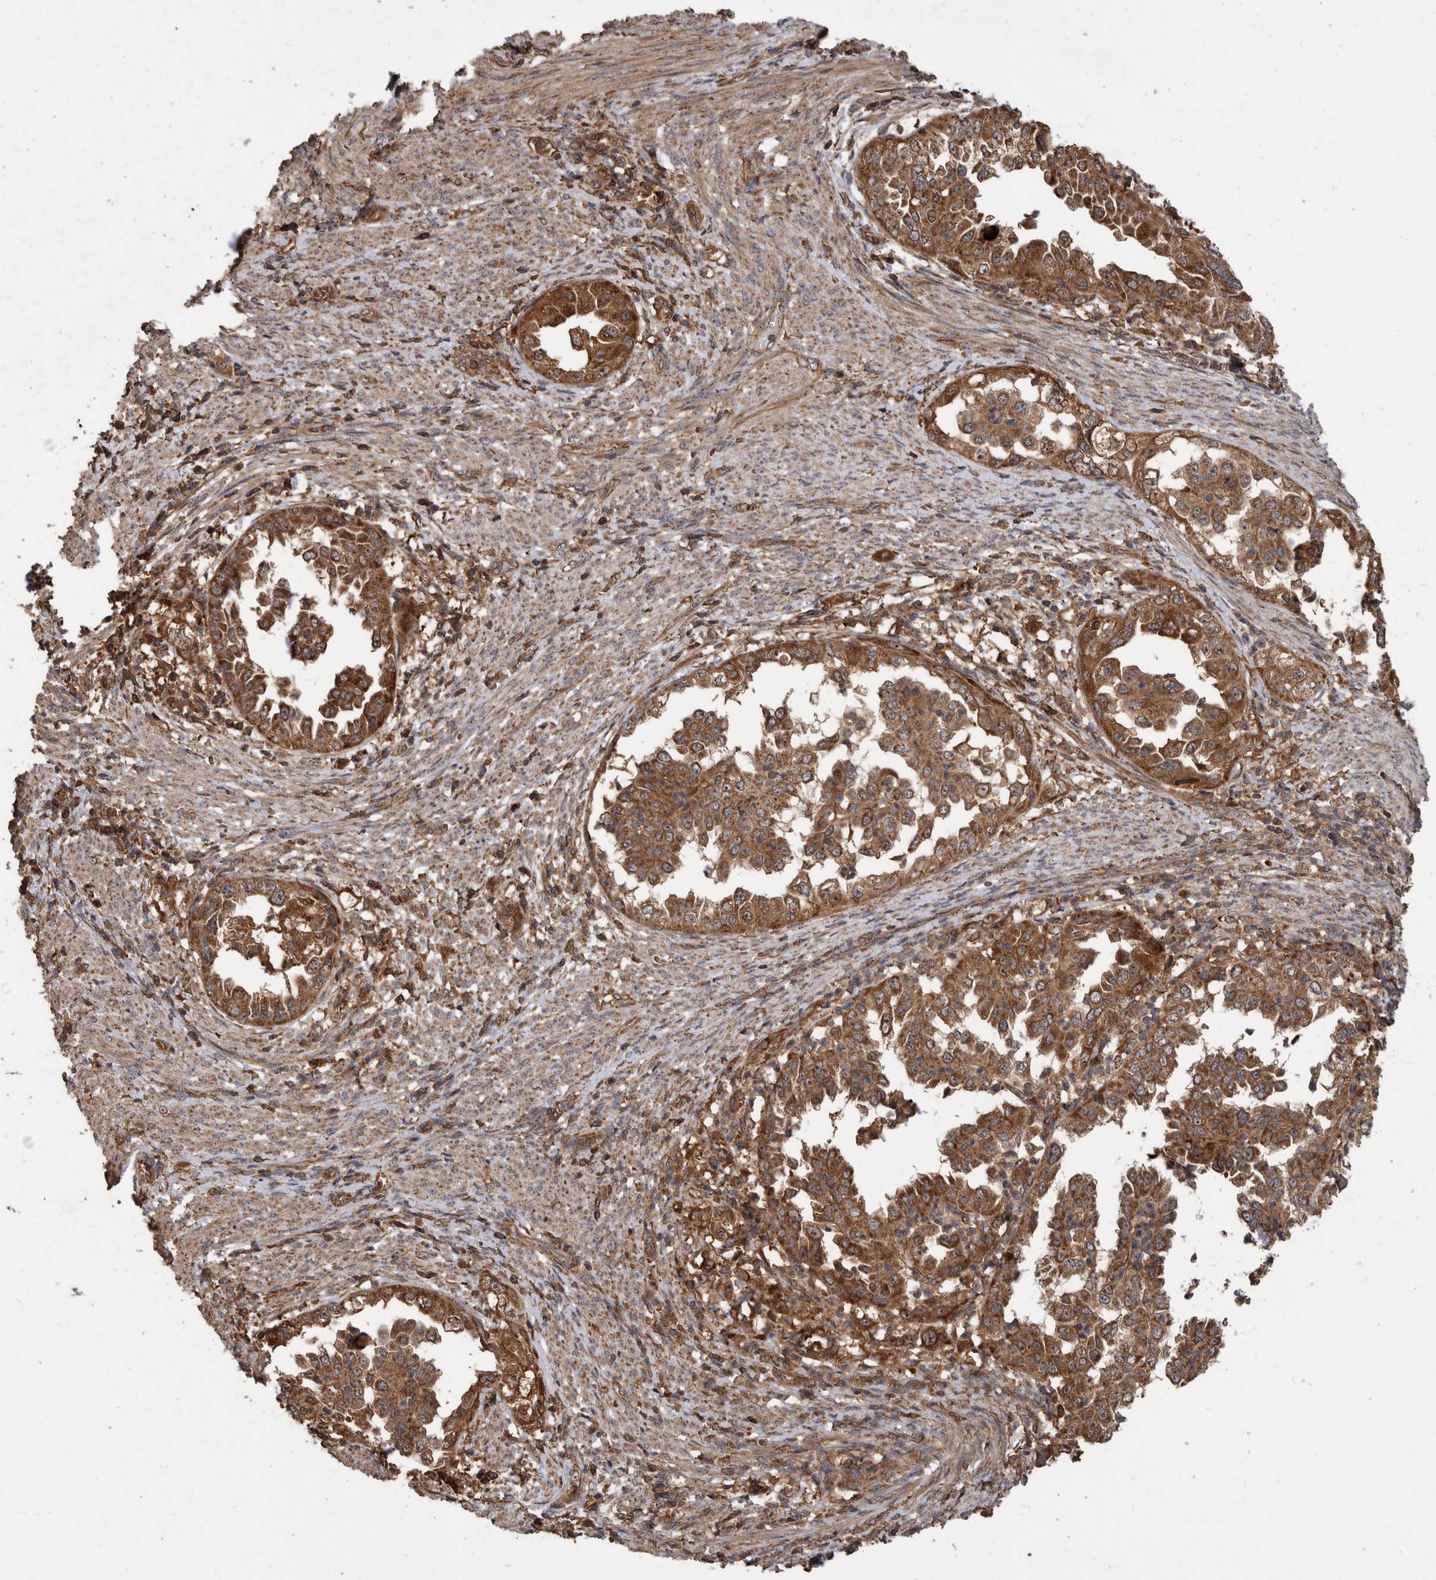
{"staining": {"intensity": "strong", "quantity": ">75%", "location": "cytoplasmic/membranous"}, "tissue": "endometrial cancer", "cell_type": "Tumor cells", "image_type": "cancer", "snomed": [{"axis": "morphology", "description": "Adenocarcinoma, NOS"}, {"axis": "topography", "description": "Endometrium"}], "caption": "A high-resolution micrograph shows immunohistochemistry (IHC) staining of endometrial adenocarcinoma, which reveals strong cytoplasmic/membranous expression in approximately >75% of tumor cells.", "gene": "TRIM16", "patient": {"sex": "female", "age": 85}}